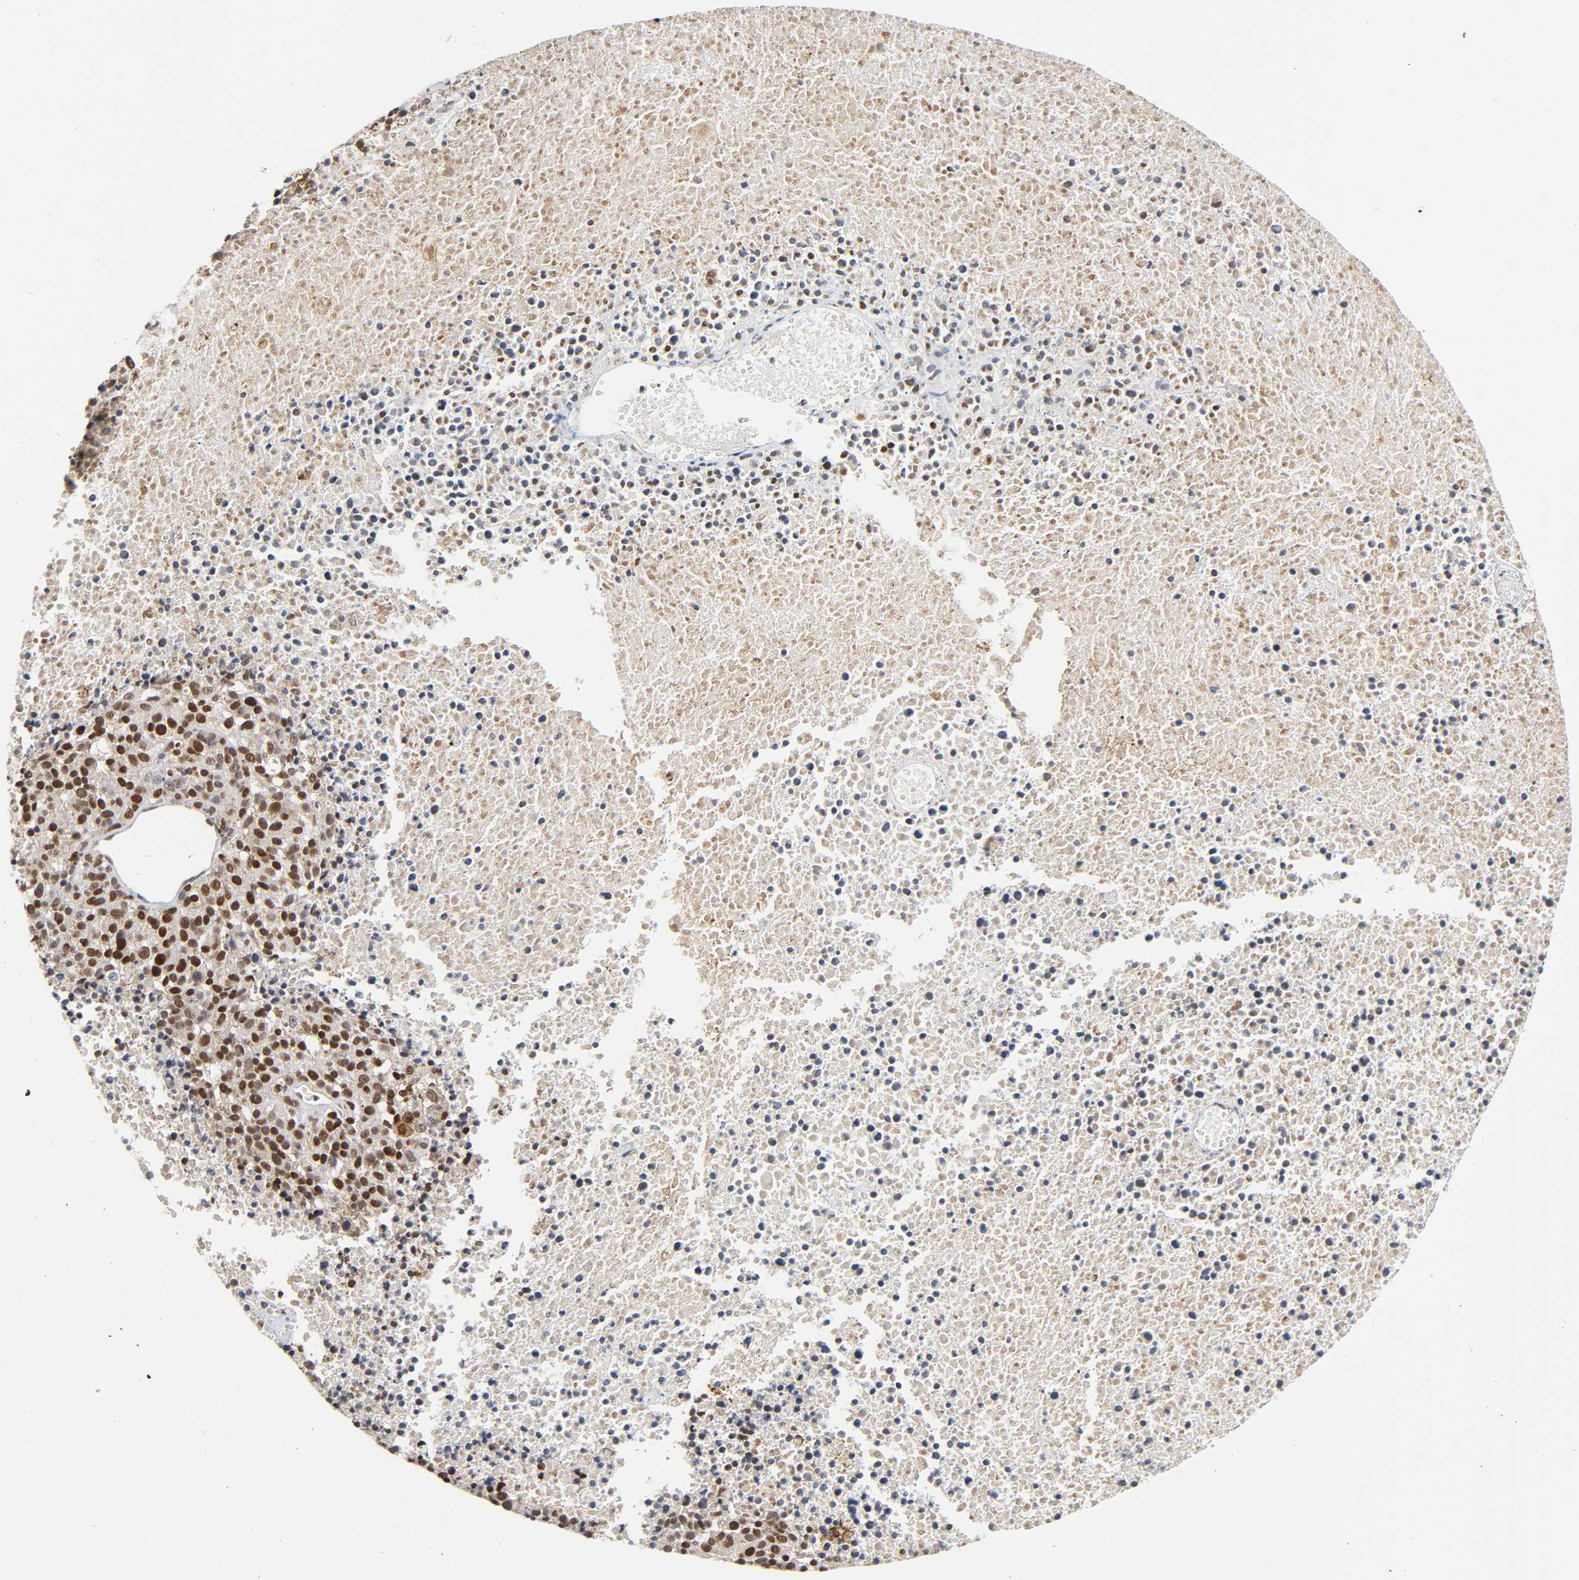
{"staining": {"intensity": "strong", "quantity": ">75%", "location": "nuclear"}, "tissue": "melanoma", "cell_type": "Tumor cells", "image_type": "cancer", "snomed": [{"axis": "morphology", "description": "Malignant melanoma, Metastatic site"}, {"axis": "topography", "description": "Cerebral cortex"}], "caption": "A brown stain labels strong nuclear staining of a protein in malignant melanoma (metastatic site) tumor cells.", "gene": "KAT2B", "patient": {"sex": "female", "age": 52}}